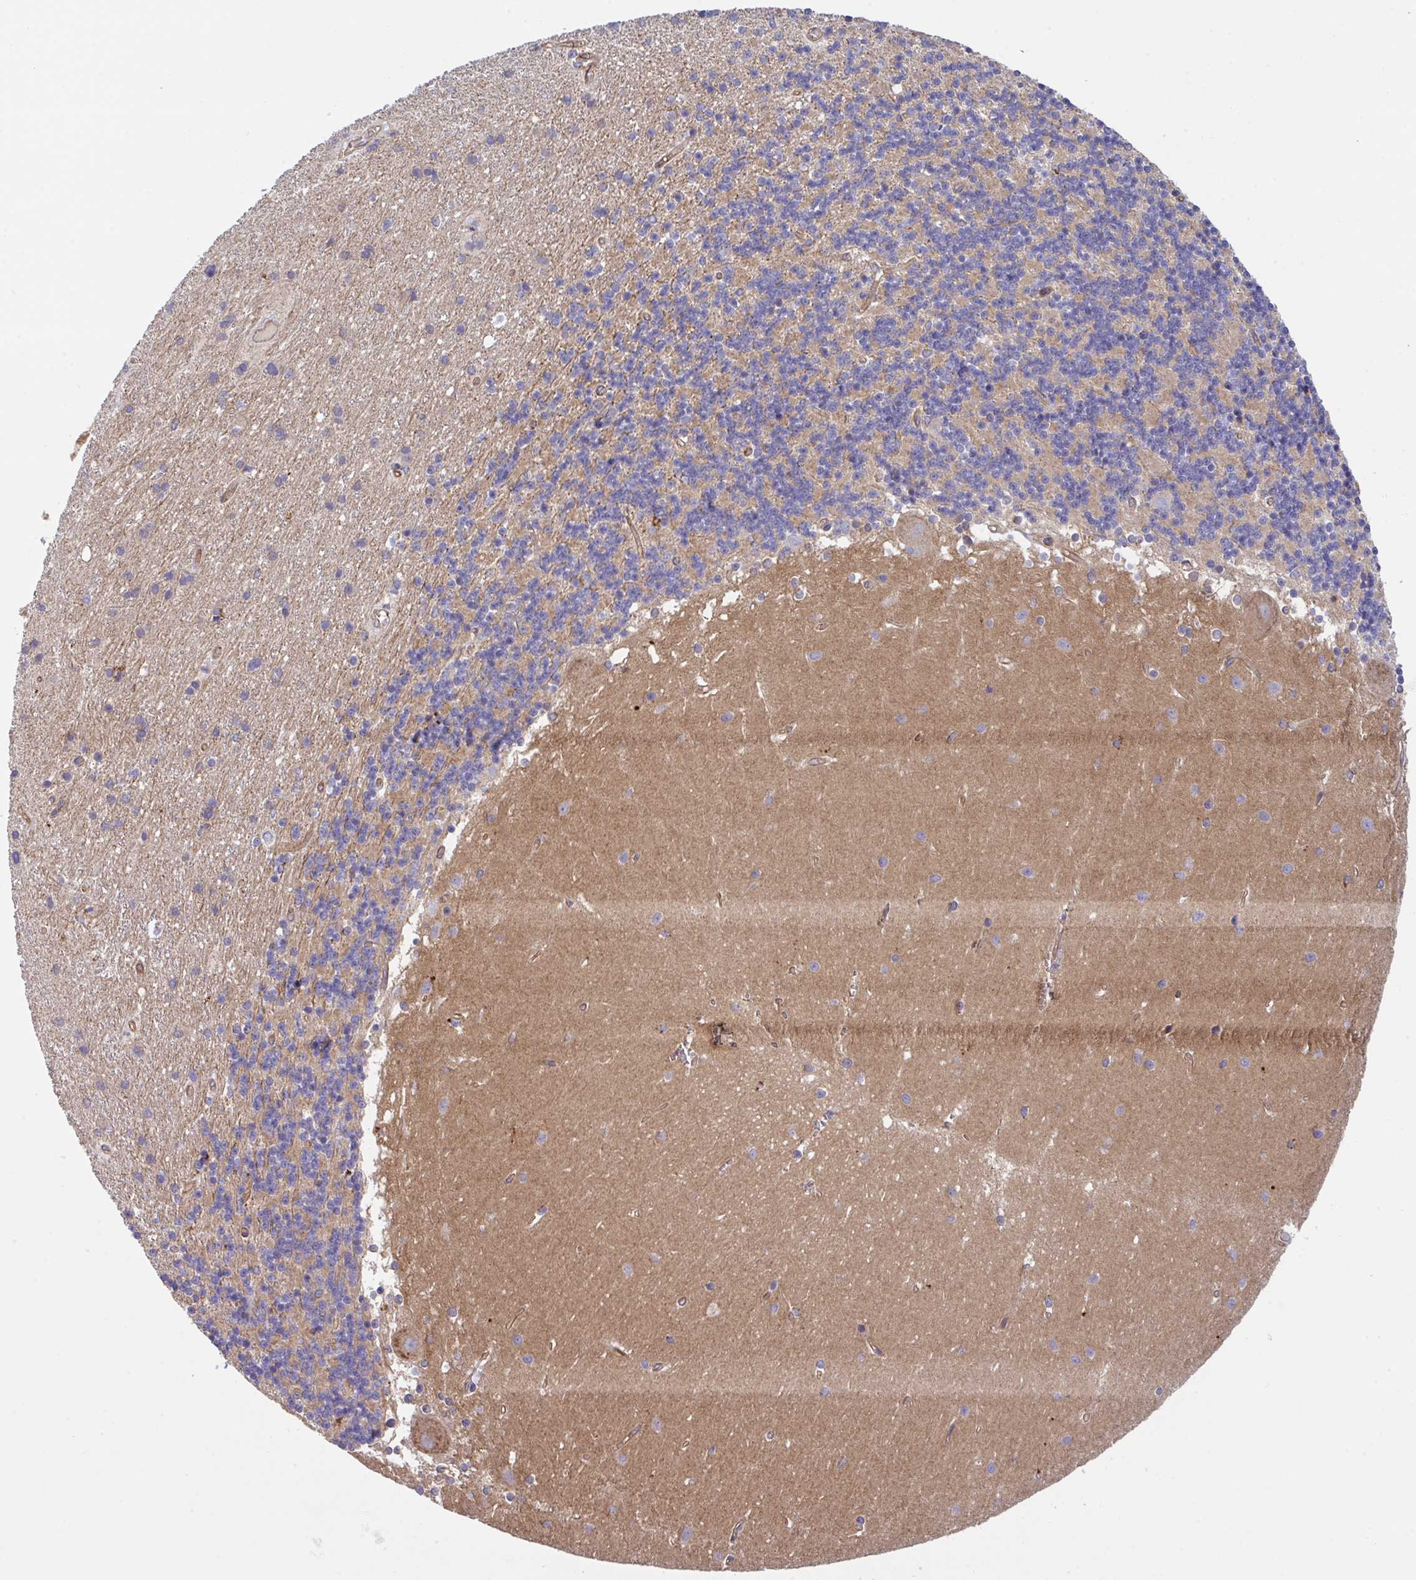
{"staining": {"intensity": "weak", "quantity": "25%-75%", "location": "cytoplasmic/membranous"}, "tissue": "cerebellum", "cell_type": "Cells in granular layer", "image_type": "normal", "snomed": [{"axis": "morphology", "description": "Normal tissue, NOS"}, {"axis": "topography", "description": "Cerebellum"}], "caption": "Protein expression analysis of benign cerebellum demonstrates weak cytoplasmic/membranous staining in approximately 25%-75% of cells in granular layer.", "gene": "C4orf36", "patient": {"sex": "male", "age": 54}}